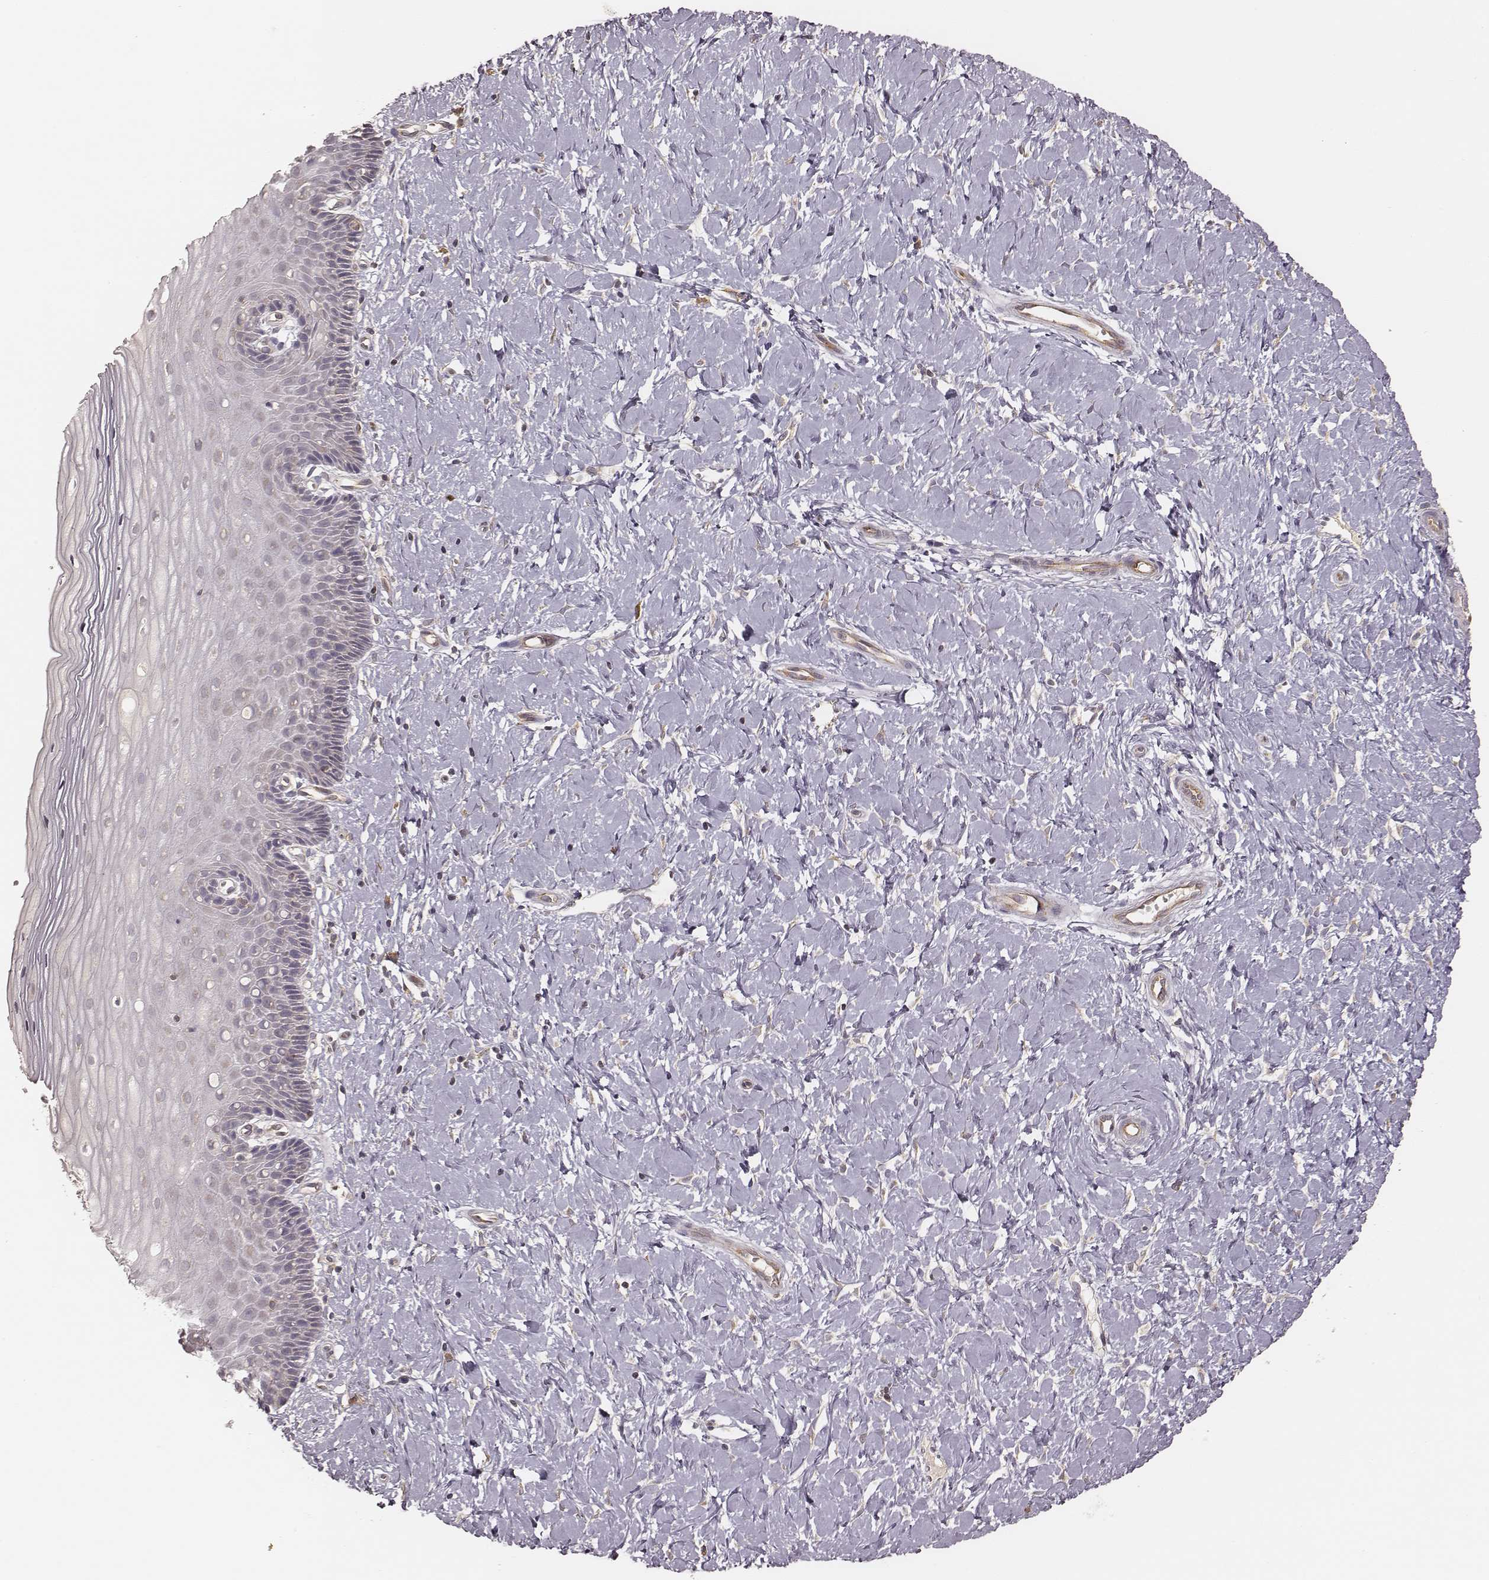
{"staining": {"intensity": "negative", "quantity": "none", "location": "none"}, "tissue": "cervix", "cell_type": "Glandular cells", "image_type": "normal", "snomed": [{"axis": "morphology", "description": "Normal tissue, NOS"}, {"axis": "topography", "description": "Cervix"}], "caption": "This is an IHC histopathology image of benign cervix. There is no positivity in glandular cells.", "gene": "CARS1", "patient": {"sex": "female", "age": 37}}